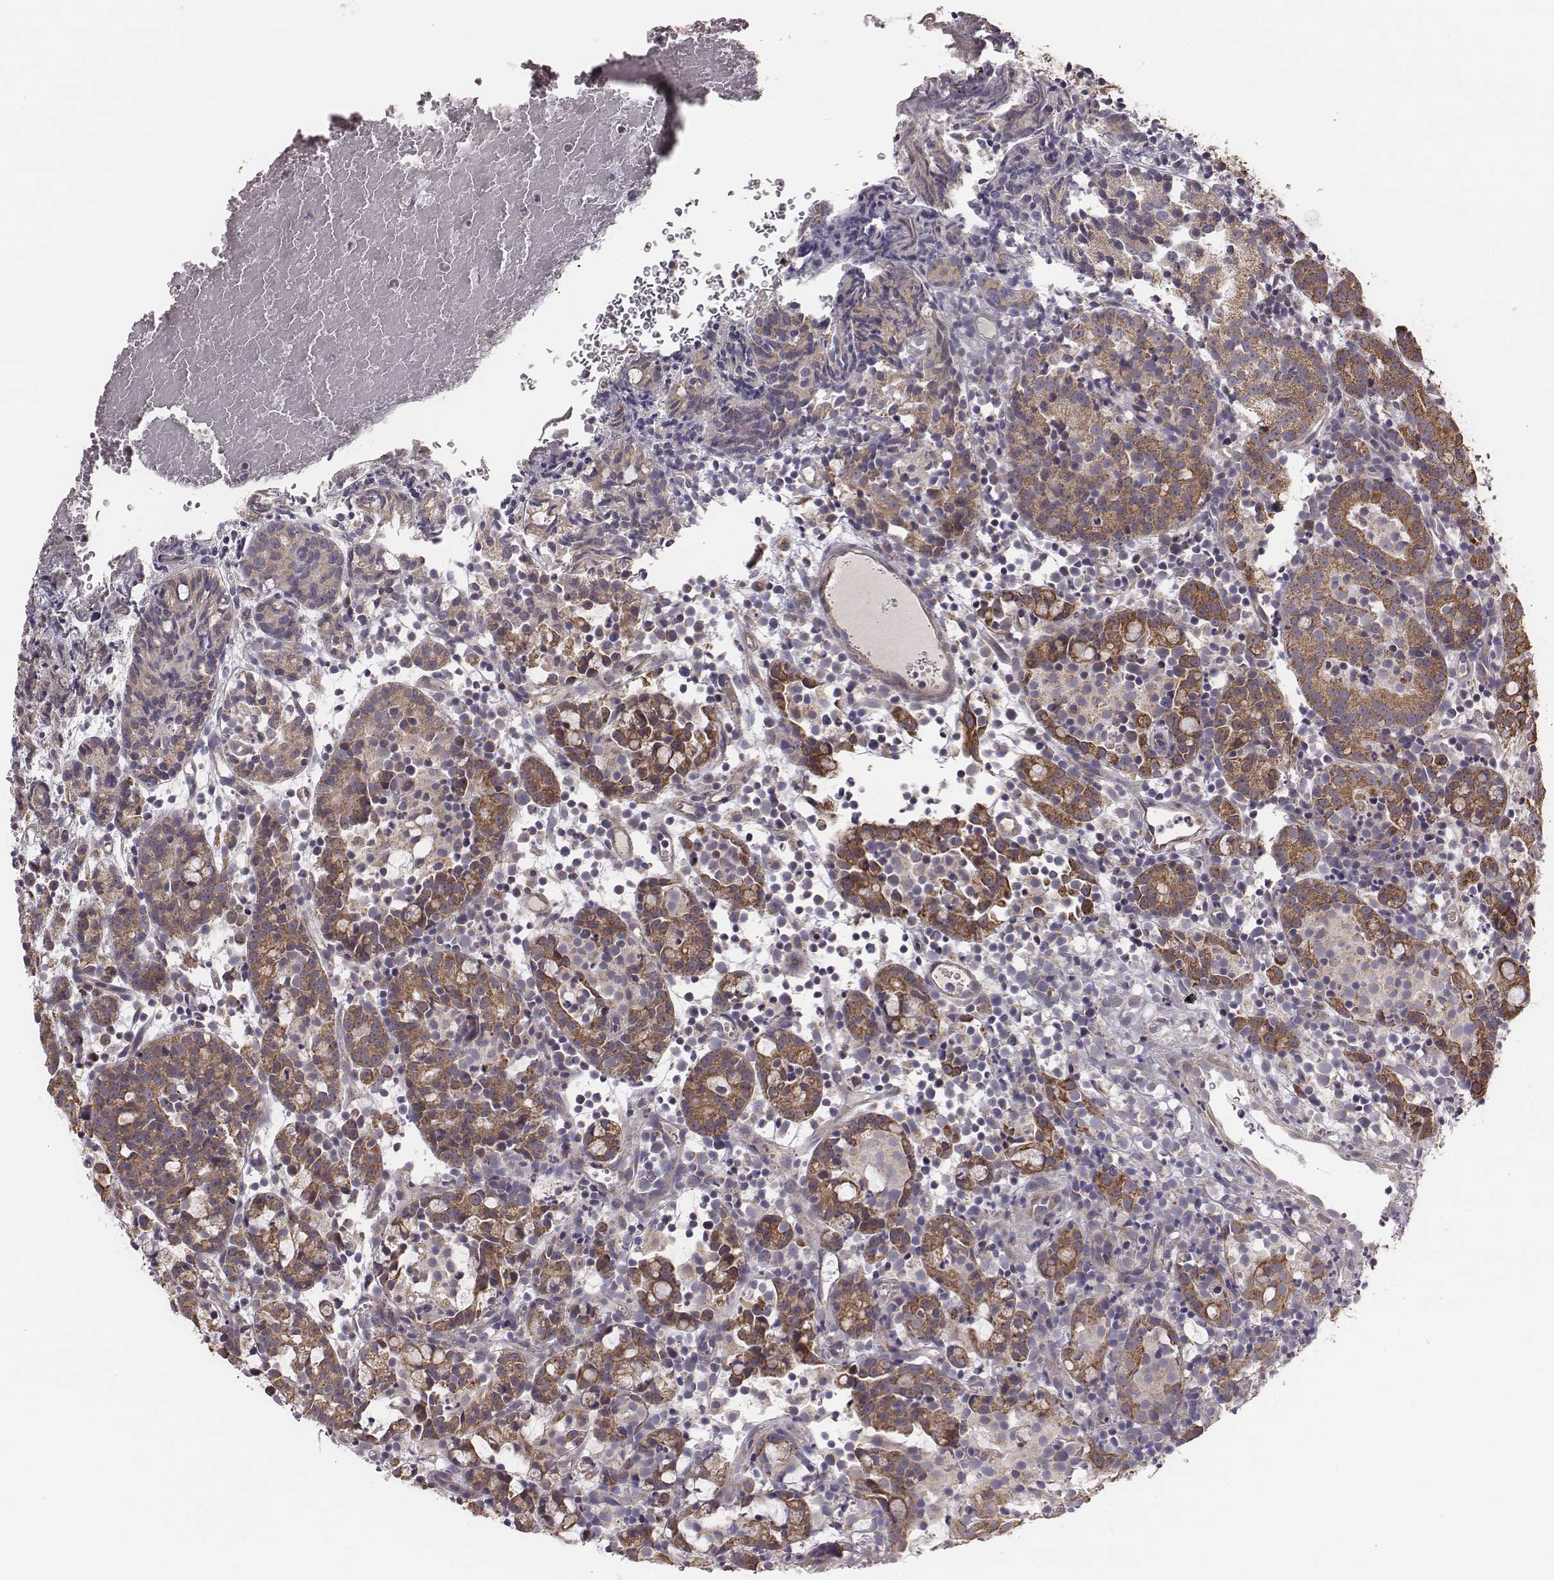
{"staining": {"intensity": "moderate", "quantity": ">75%", "location": "cytoplasmic/membranous"}, "tissue": "prostate cancer", "cell_type": "Tumor cells", "image_type": "cancer", "snomed": [{"axis": "morphology", "description": "Adenocarcinoma, High grade"}, {"axis": "topography", "description": "Prostate"}], "caption": "Prostate cancer (adenocarcinoma (high-grade)) stained with immunohistochemistry (IHC) exhibits moderate cytoplasmic/membranous expression in about >75% of tumor cells. (DAB (3,3'-diaminobenzidine) = brown stain, brightfield microscopy at high magnification).", "gene": "HAVCR1", "patient": {"sex": "male", "age": 53}}